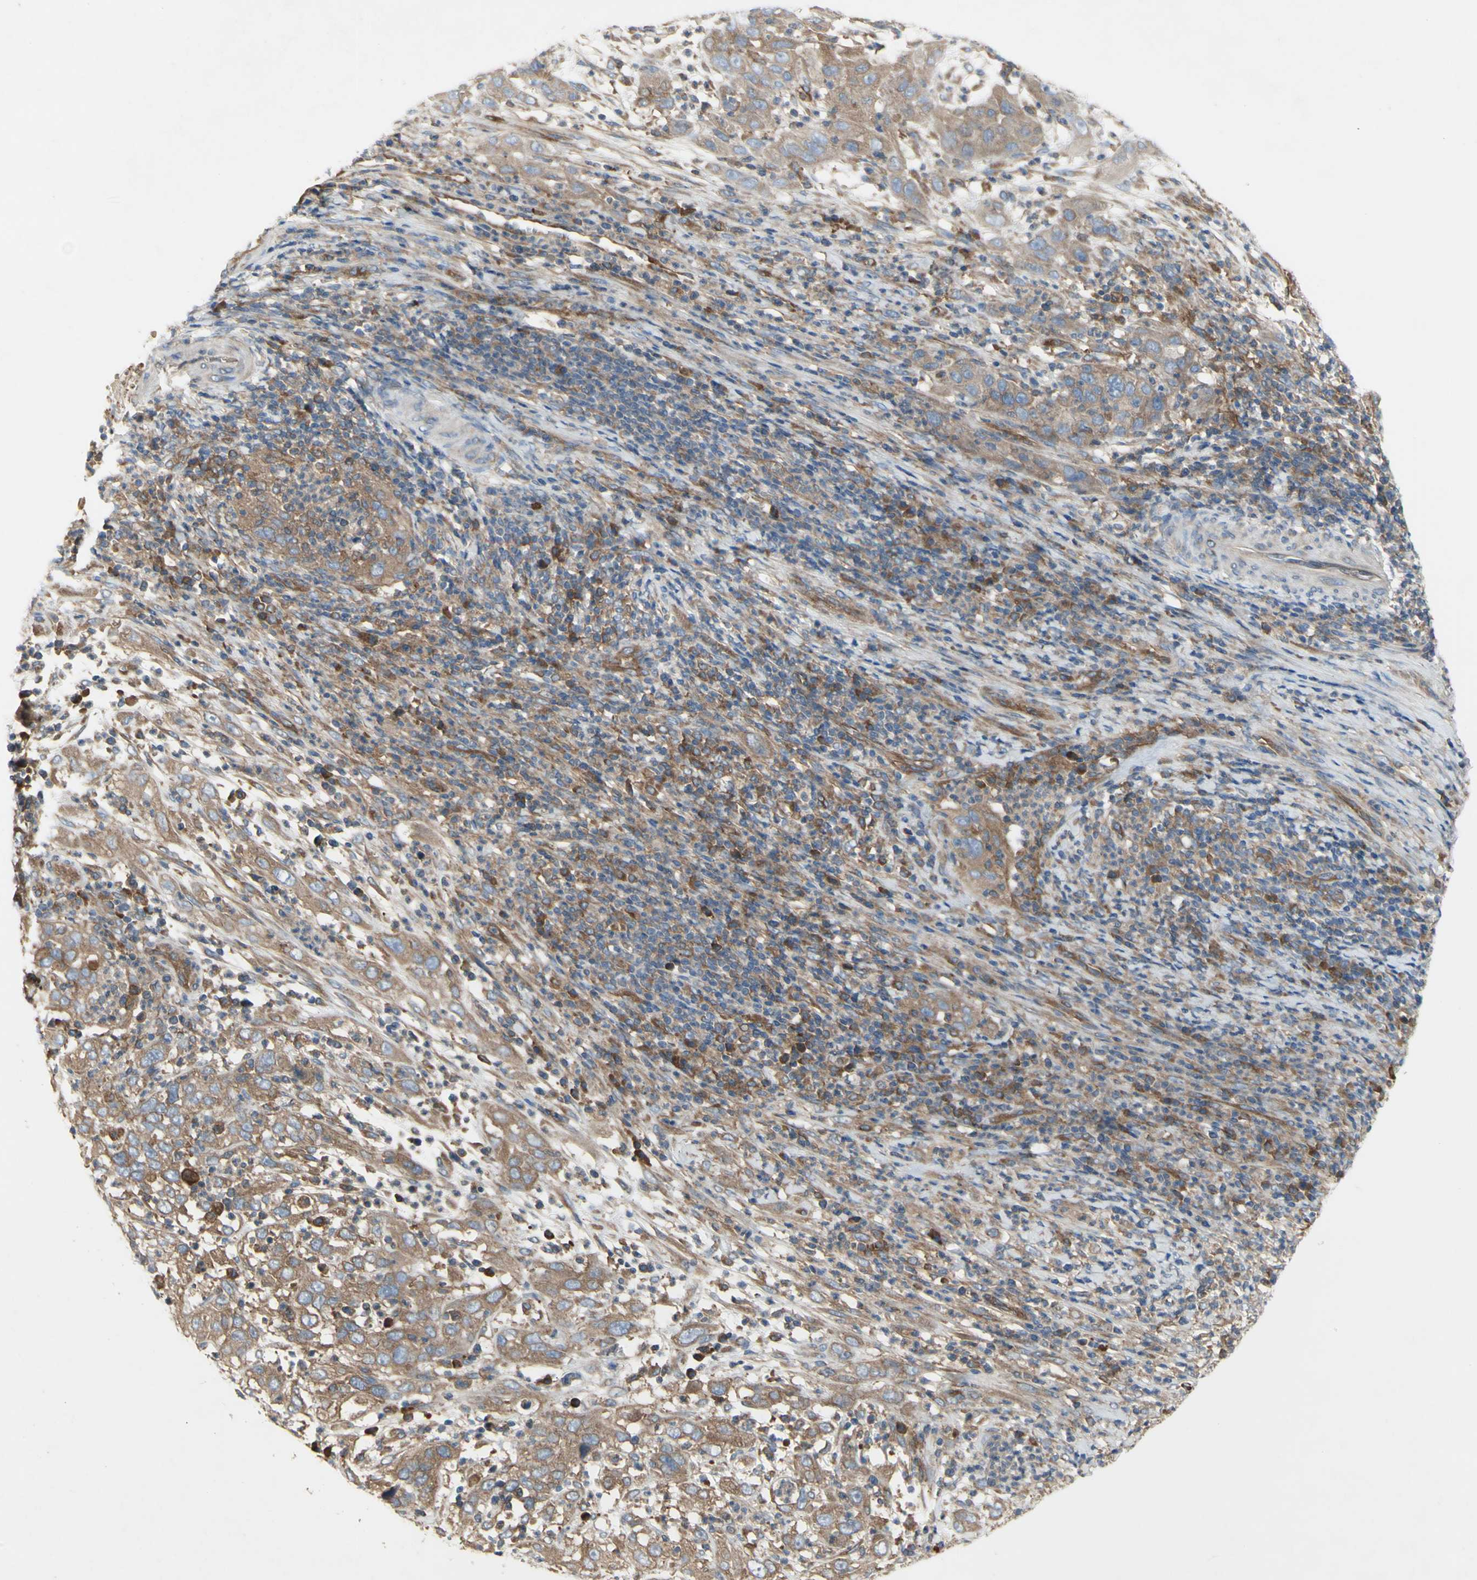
{"staining": {"intensity": "moderate", "quantity": ">75%", "location": "cytoplasmic/membranous"}, "tissue": "cervical cancer", "cell_type": "Tumor cells", "image_type": "cancer", "snomed": [{"axis": "morphology", "description": "Squamous cell carcinoma, NOS"}, {"axis": "topography", "description": "Cervix"}], "caption": "A medium amount of moderate cytoplasmic/membranous positivity is seen in about >75% of tumor cells in cervical cancer (squamous cell carcinoma) tissue.", "gene": "KLC1", "patient": {"sex": "female", "age": 32}}